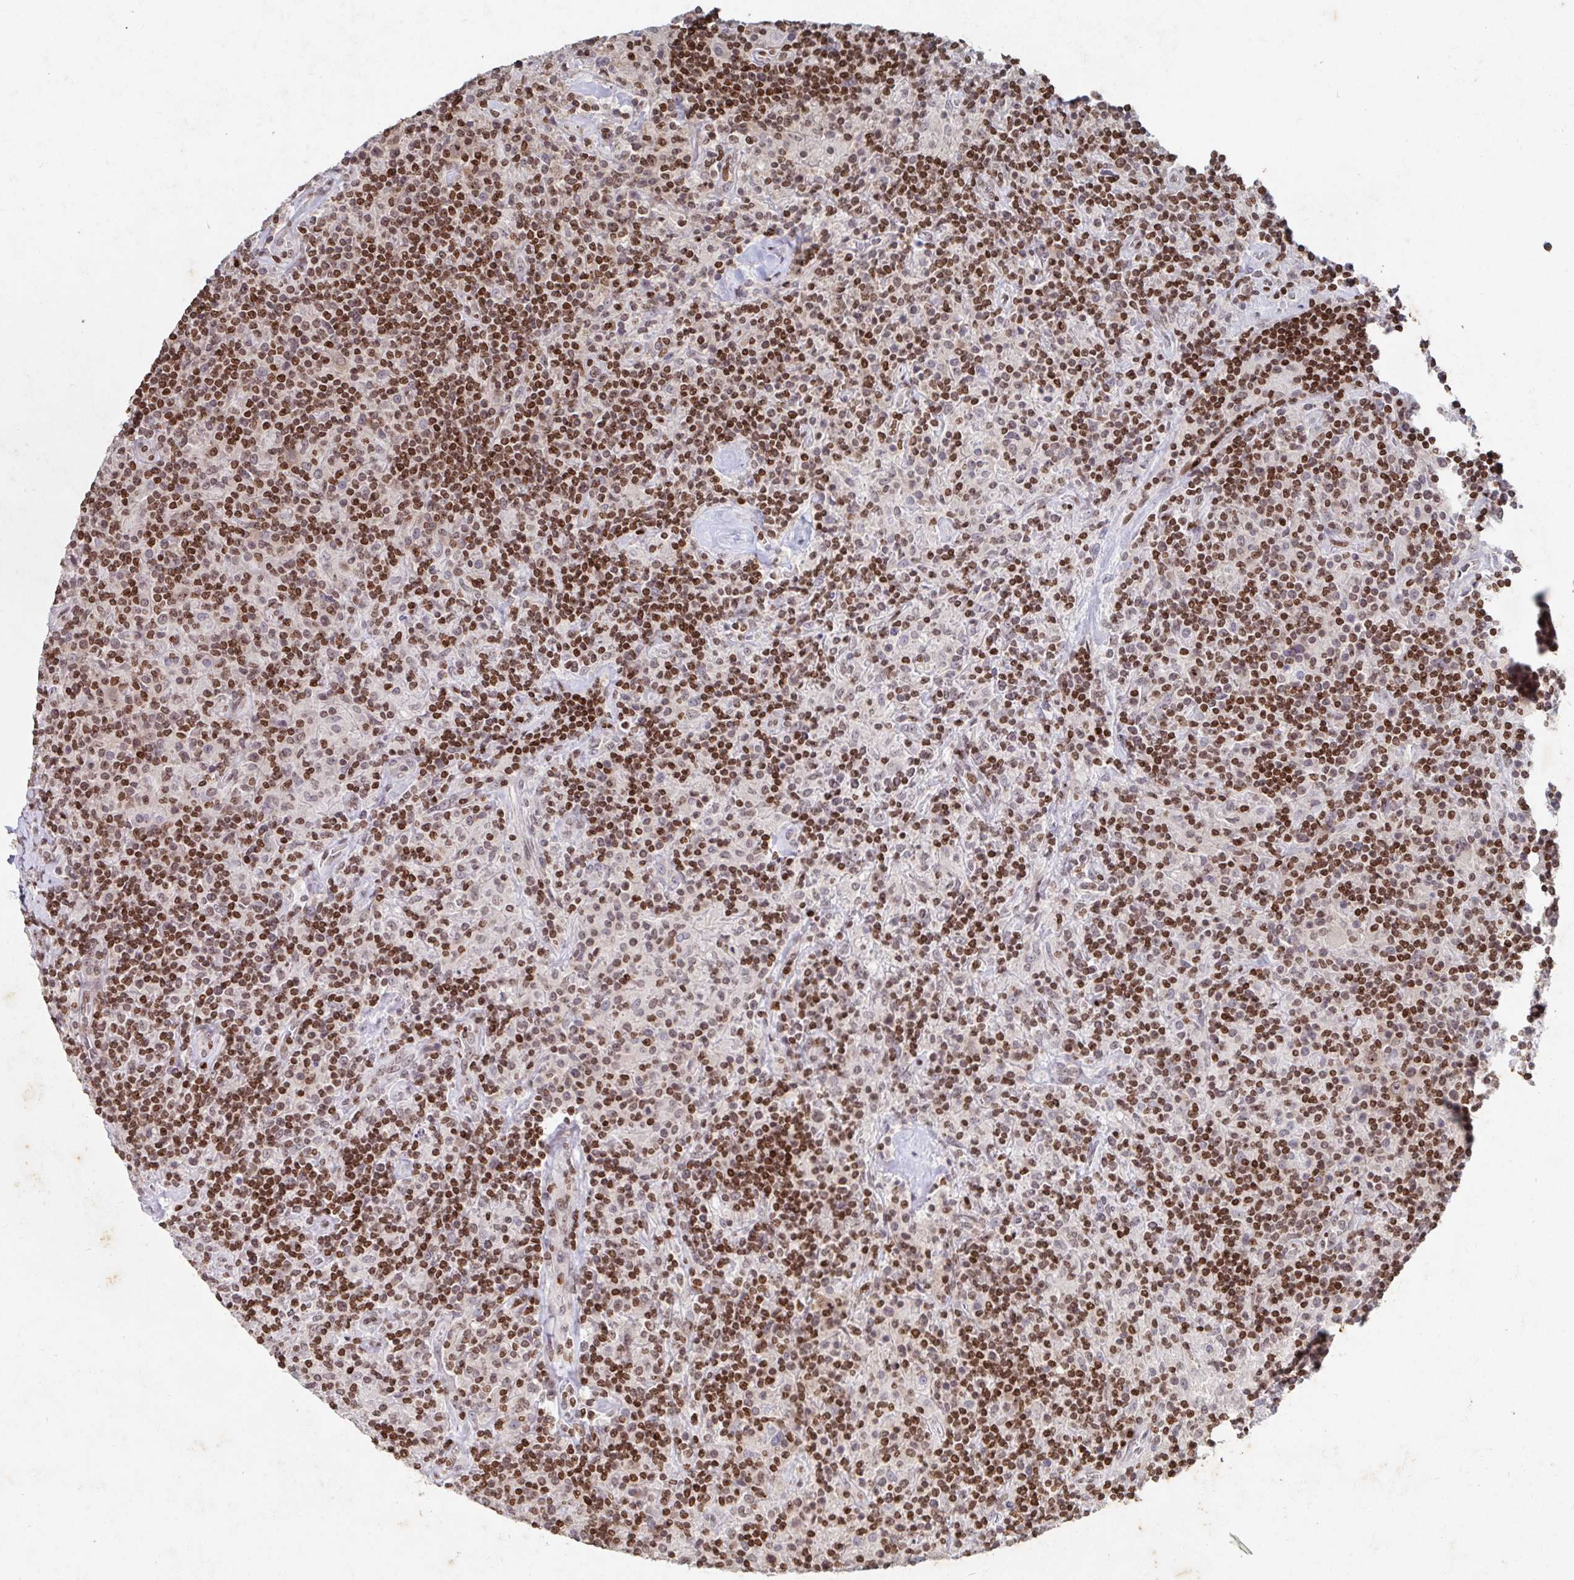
{"staining": {"intensity": "moderate", "quantity": "25%-75%", "location": "nuclear"}, "tissue": "lymphoma", "cell_type": "Tumor cells", "image_type": "cancer", "snomed": [{"axis": "morphology", "description": "Hodgkin's disease, NOS"}, {"axis": "topography", "description": "Lymph node"}], "caption": "This photomicrograph displays immunohistochemistry staining of human lymphoma, with medium moderate nuclear staining in approximately 25%-75% of tumor cells.", "gene": "C19orf53", "patient": {"sex": "male", "age": 70}}